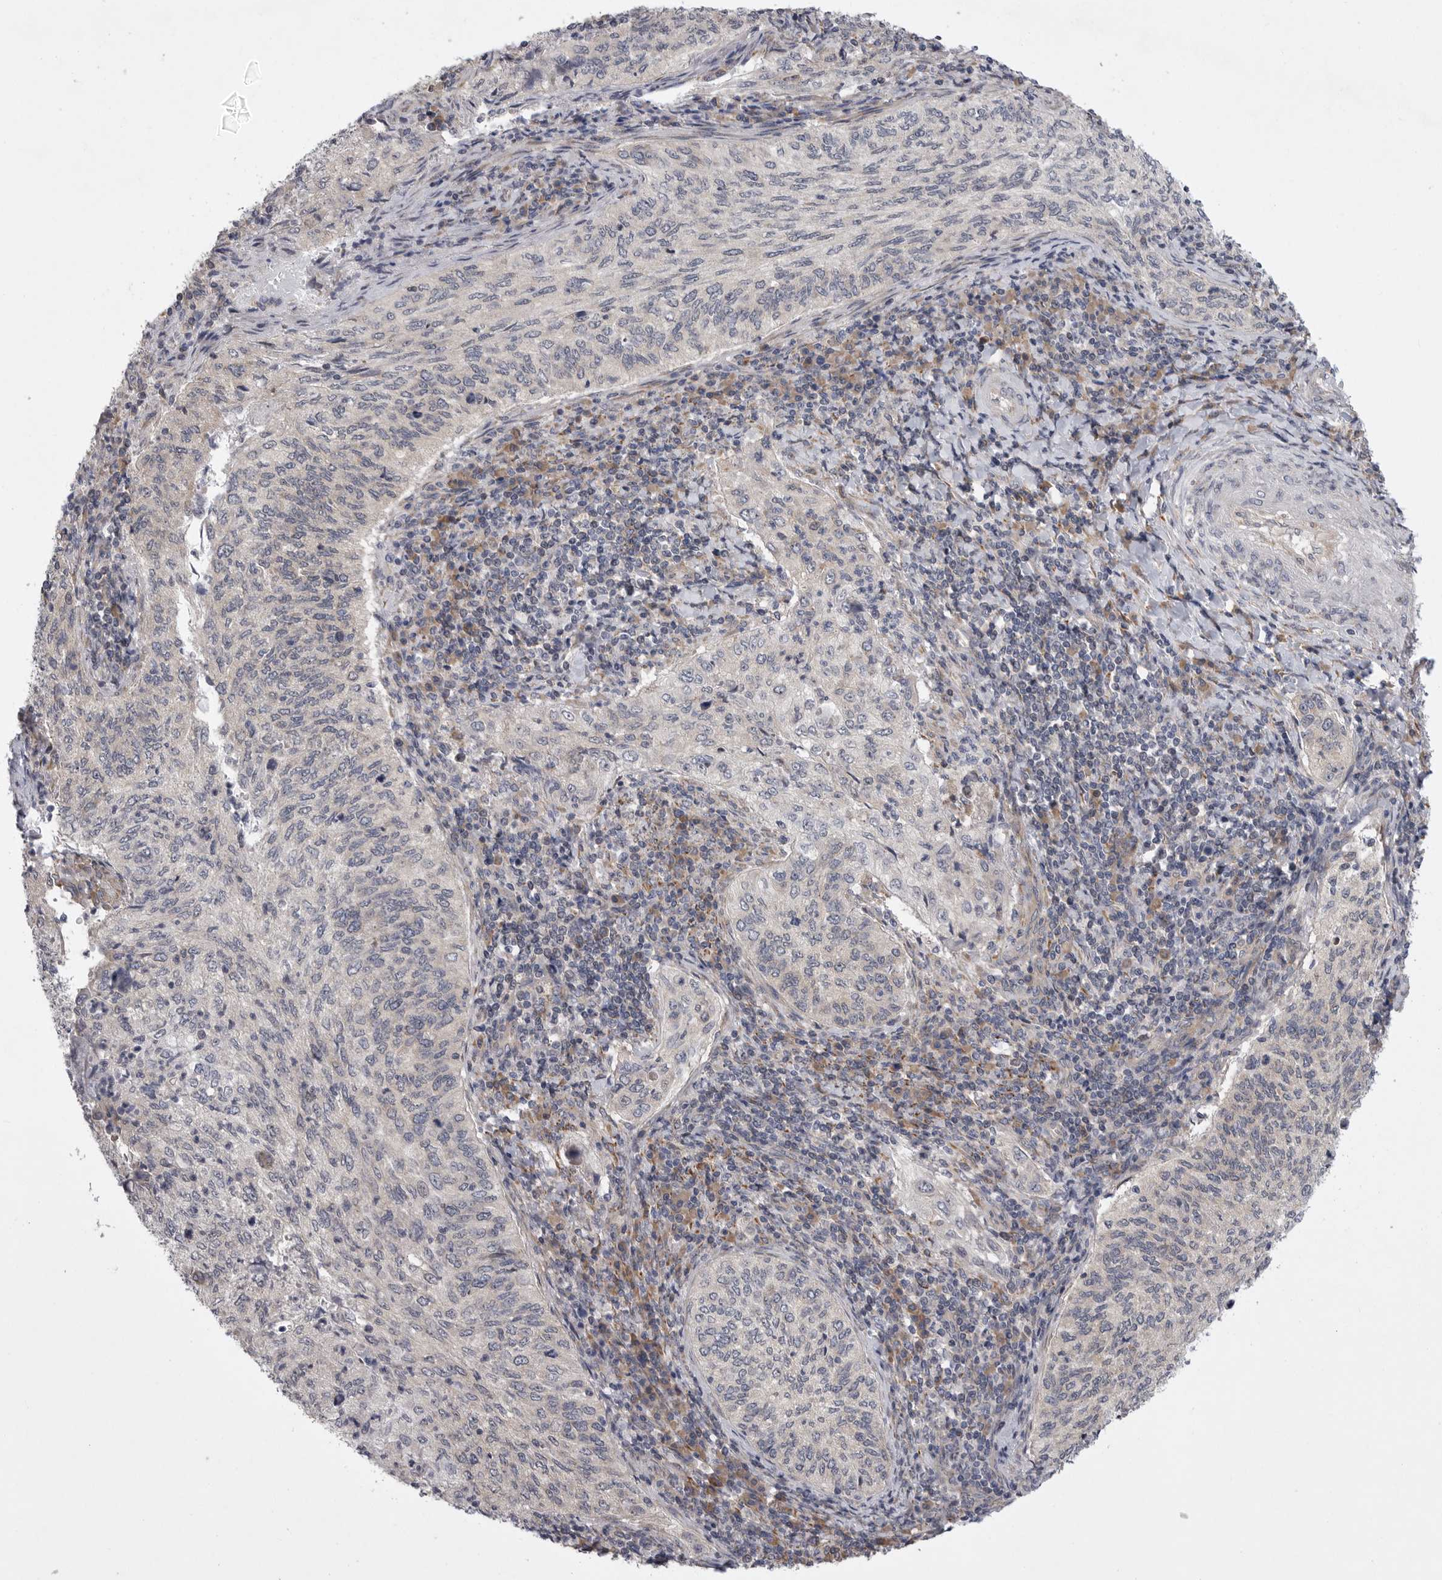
{"staining": {"intensity": "negative", "quantity": "none", "location": "none"}, "tissue": "cervical cancer", "cell_type": "Tumor cells", "image_type": "cancer", "snomed": [{"axis": "morphology", "description": "Squamous cell carcinoma, NOS"}, {"axis": "topography", "description": "Cervix"}], "caption": "This image is of cervical cancer (squamous cell carcinoma) stained with immunohistochemistry to label a protein in brown with the nuclei are counter-stained blue. There is no expression in tumor cells.", "gene": "FBXO43", "patient": {"sex": "female", "age": 30}}